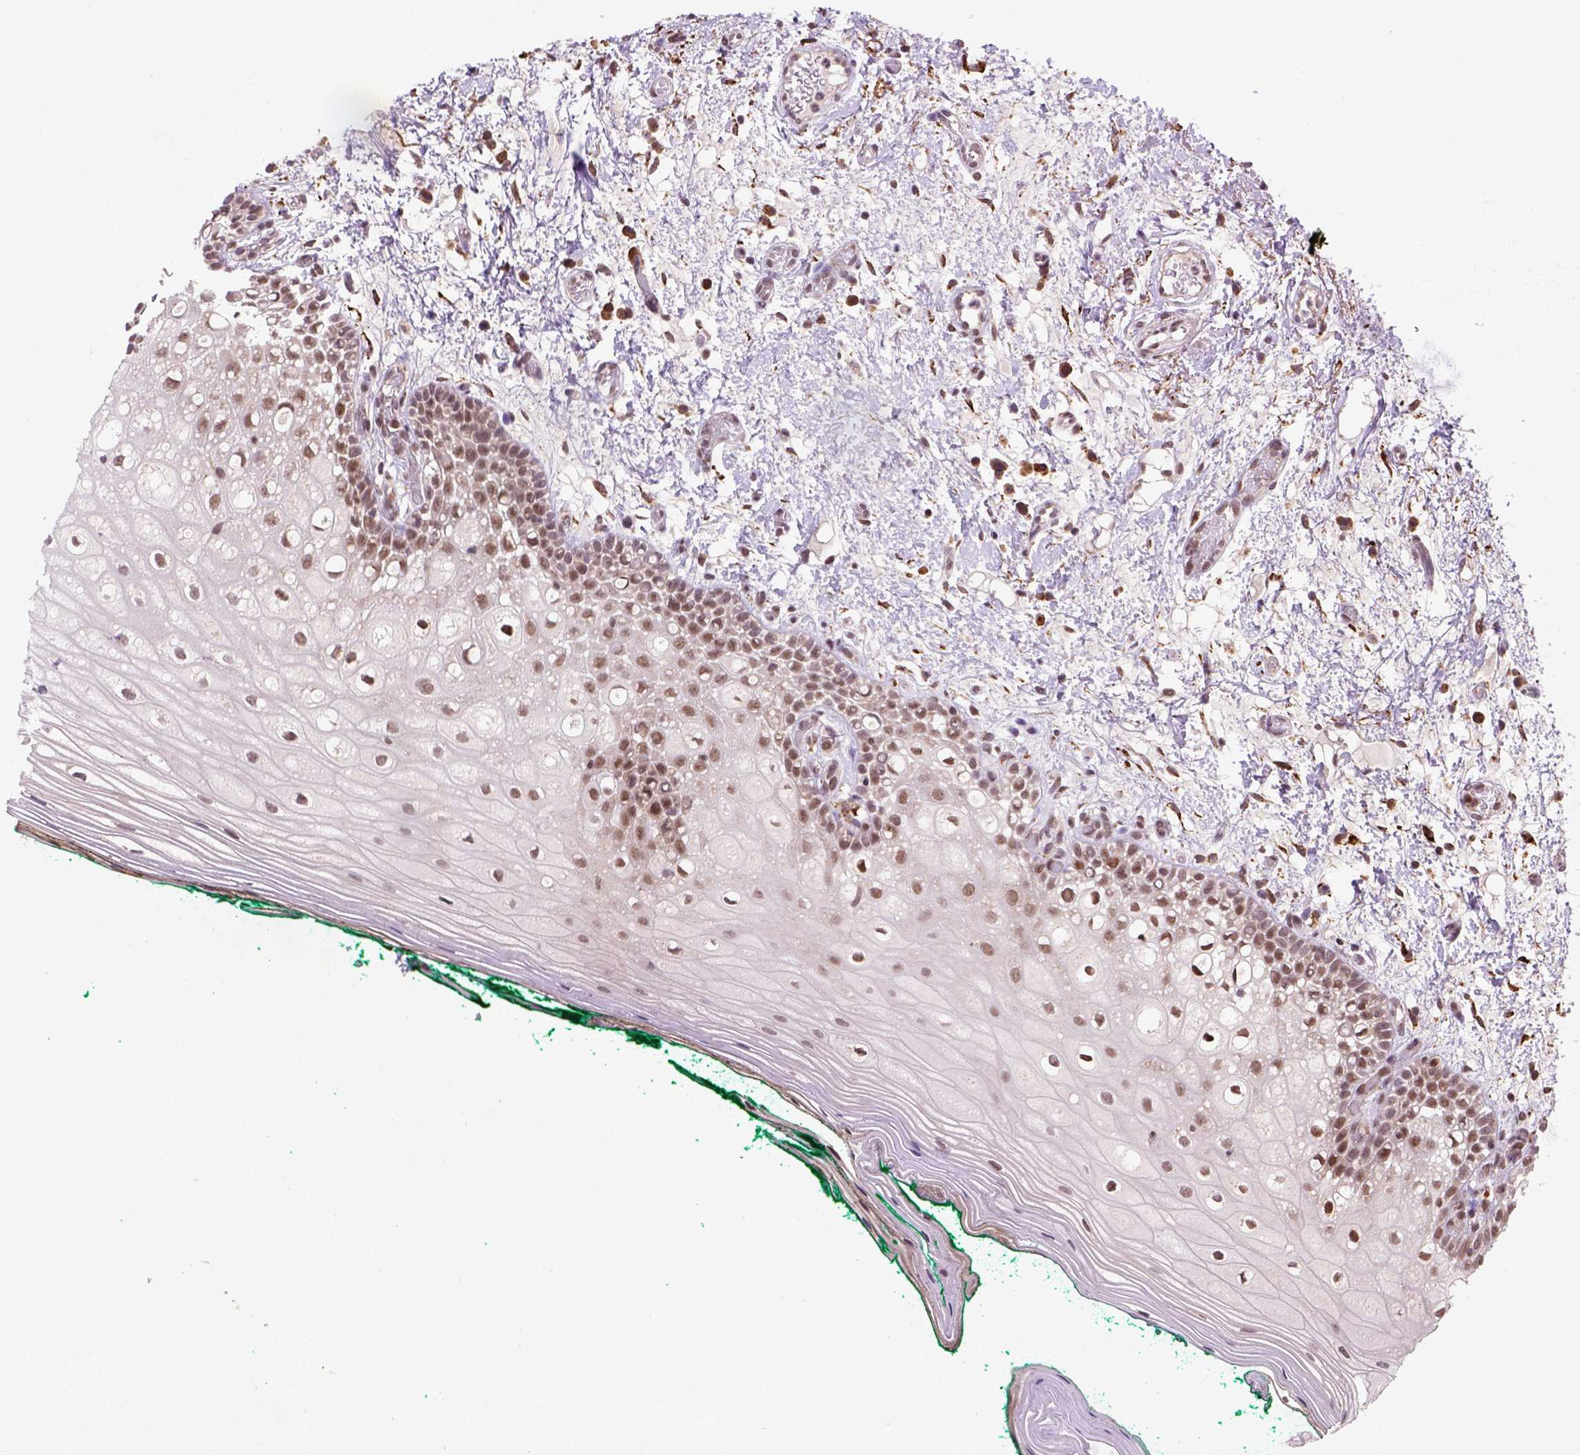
{"staining": {"intensity": "moderate", "quantity": ">75%", "location": "nuclear"}, "tissue": "oral mucosa", "cell_type": "Squamous epithelial cells", "image_type": "normal", "snomed": [{"axis": "morphology", "description": "Normal tissue, NOS"}, {"axis": "topography", "description": "Oral tissue"}], "caption": "Immunohistochemistry (IHC) of unremarkable oral mucosa shows medium levels of moderate nuclear expression in about >75% of squamous epithelial cells.", "gene": "FZD7", "patient": {"sex": "female", "age": 83}}